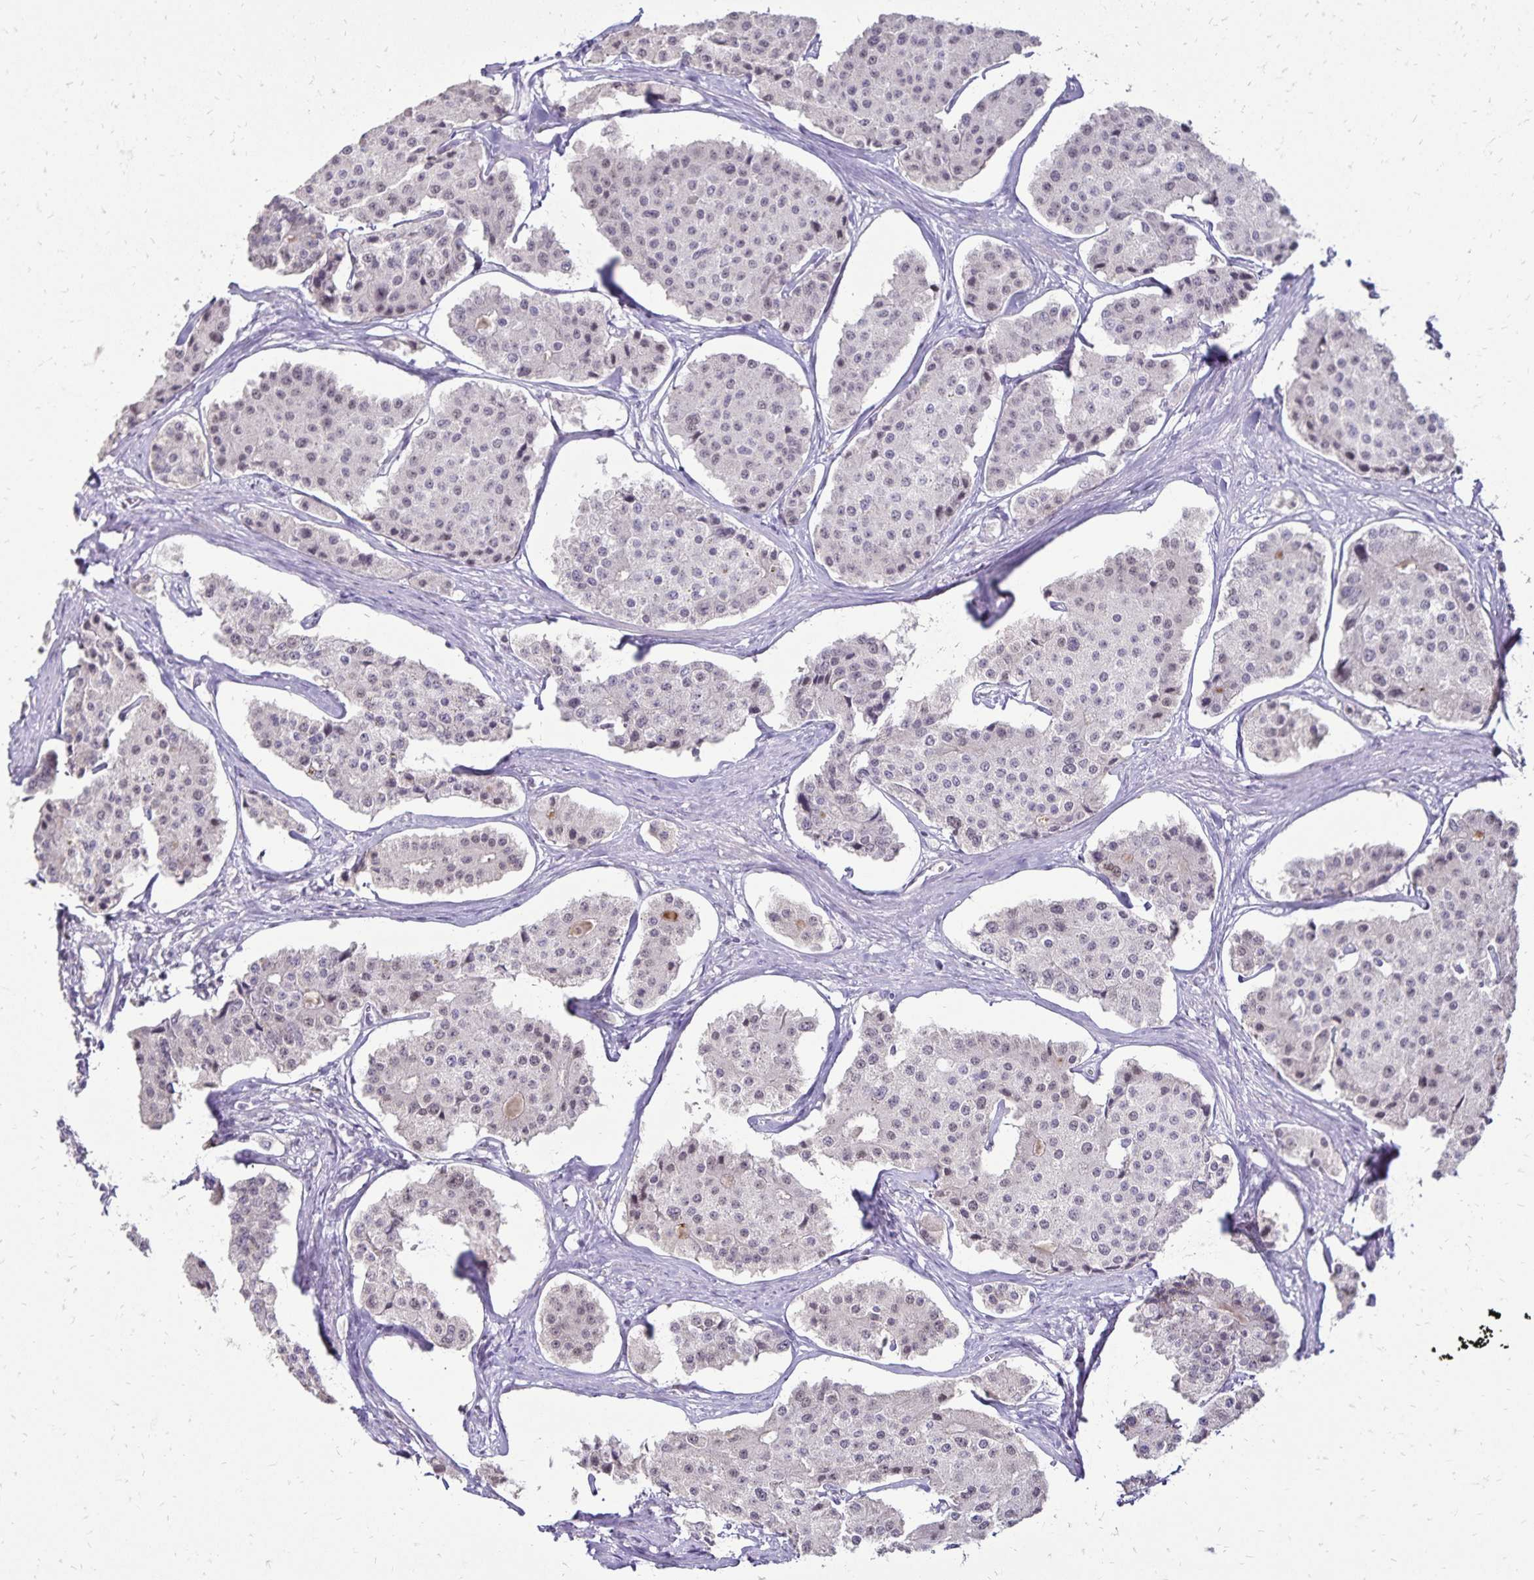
{"staining": {"intensity": "weak", "quantity": "<25%", "location": "nuclear"}, "tissue": "carcinoid", "cell_type": "Tumor cells", "image_type": "cancer", "snomed": [{"axis": "morphology", "description": "Carcinoid, malignant, NOS"}, {"axis": "topography", "description": "Small intestine"}], "caption": "High power microscopy photomicrograph of an immunohistochemistry image of carcinoid, revealing no significant expression in tumor cells.", "gene": "POLB", "patient": {"sex": "female", "age": 65}}